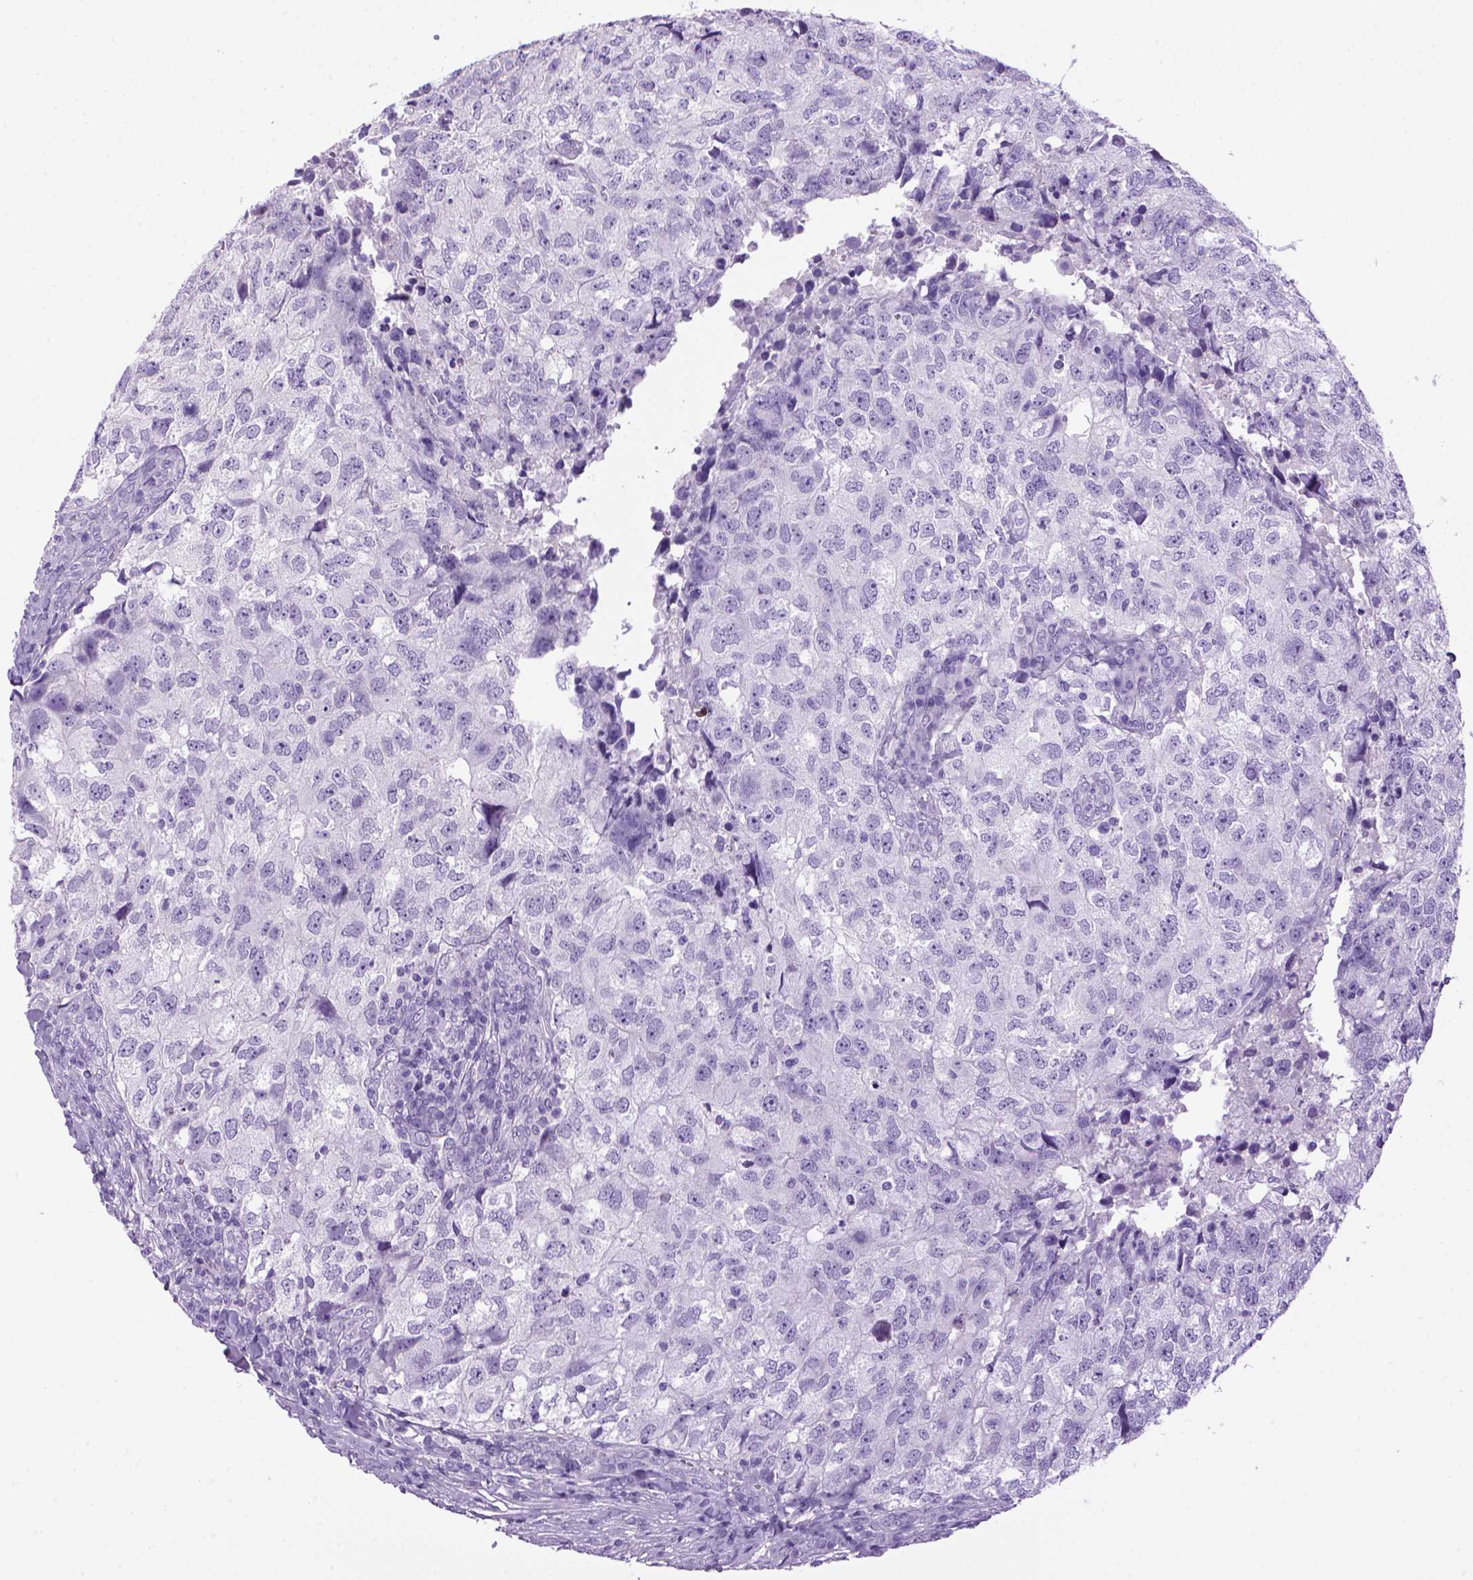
{"staining": {"intensity": "negative", "quantity": "none", "location": "none"}, "tissue": "breast cancer", "cell_type": "Tumor cells", "image_type": "cancer", "snomed": [{"axis": "morphology", "description": "Duct carcinoma"}, {"axis": "topography", "description": "Breast"}], "caption": "DAB immunohistochemical staining of human breast cancer (intraductal carcinoma) shows no significant expression in tumor cells. (DAB immunohistochemistry, high magnification).", "gene": "SGCG", "patient": {"sex": "female", "age": 30}}